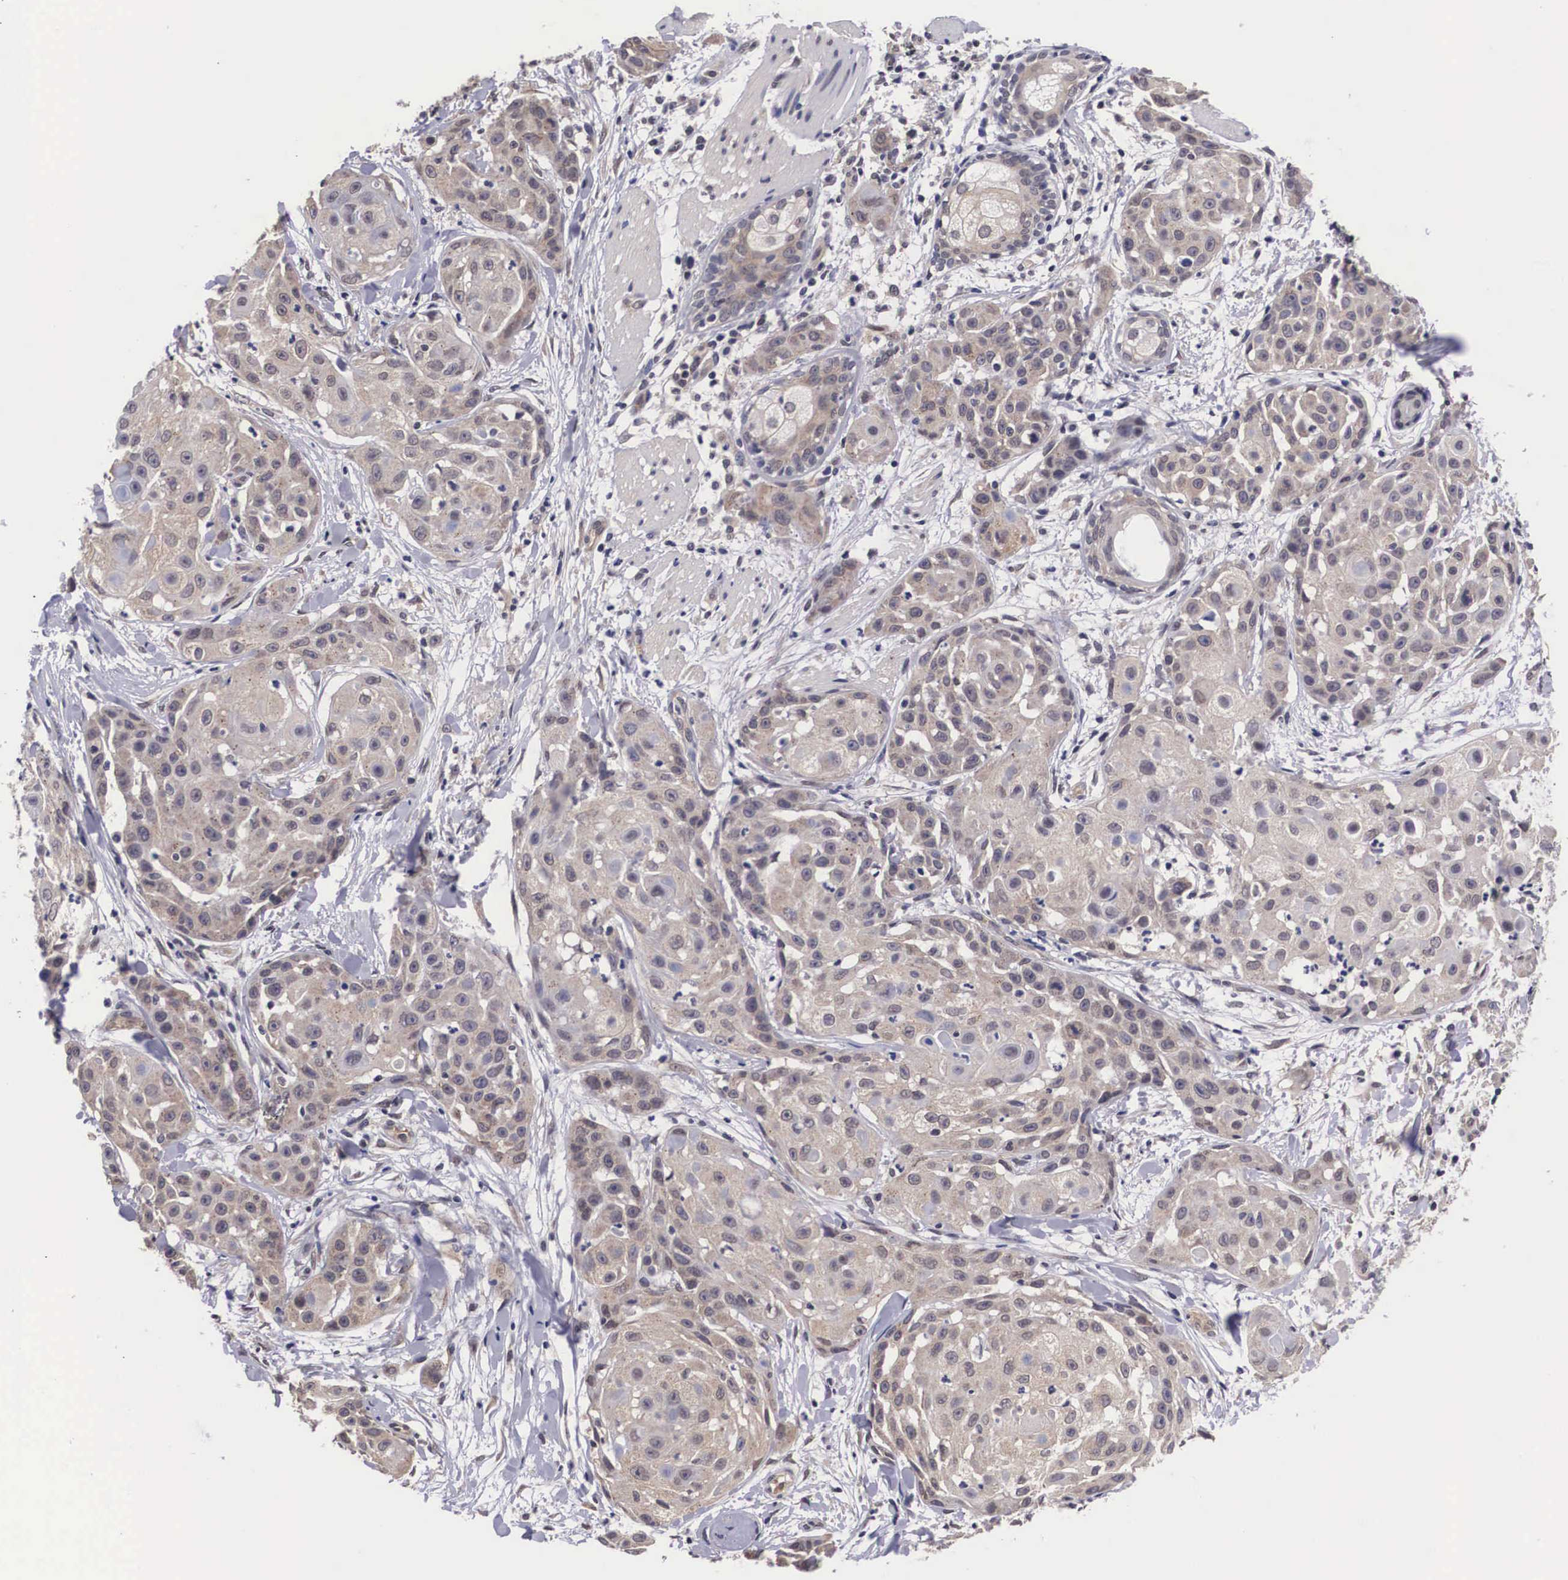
{"staining": {"intensity": "weak", "quantity": "25%-75%", "location": "cytoplasmic/membranous"}, "tissue": "skin cancer", "cell_type": "Tumor cells", "image_type": "cancer", "snomed": [{"axis": "morphology", "description": "Squamous cell carcinoma, NOS"}, {"axis": "topography", "description": "Skin"}], "caption": "Brown immunohistochemical staining in human skin cancer (squamous cell carcinoma) exhibits weak cytoplasmic/membranous staining in about 25%-75% of tumor cells. (Brightfield microscopy of DAB IHC at high magnification).", "gene": "OTX2", "patient": {"sex": "female", "age": 57}}